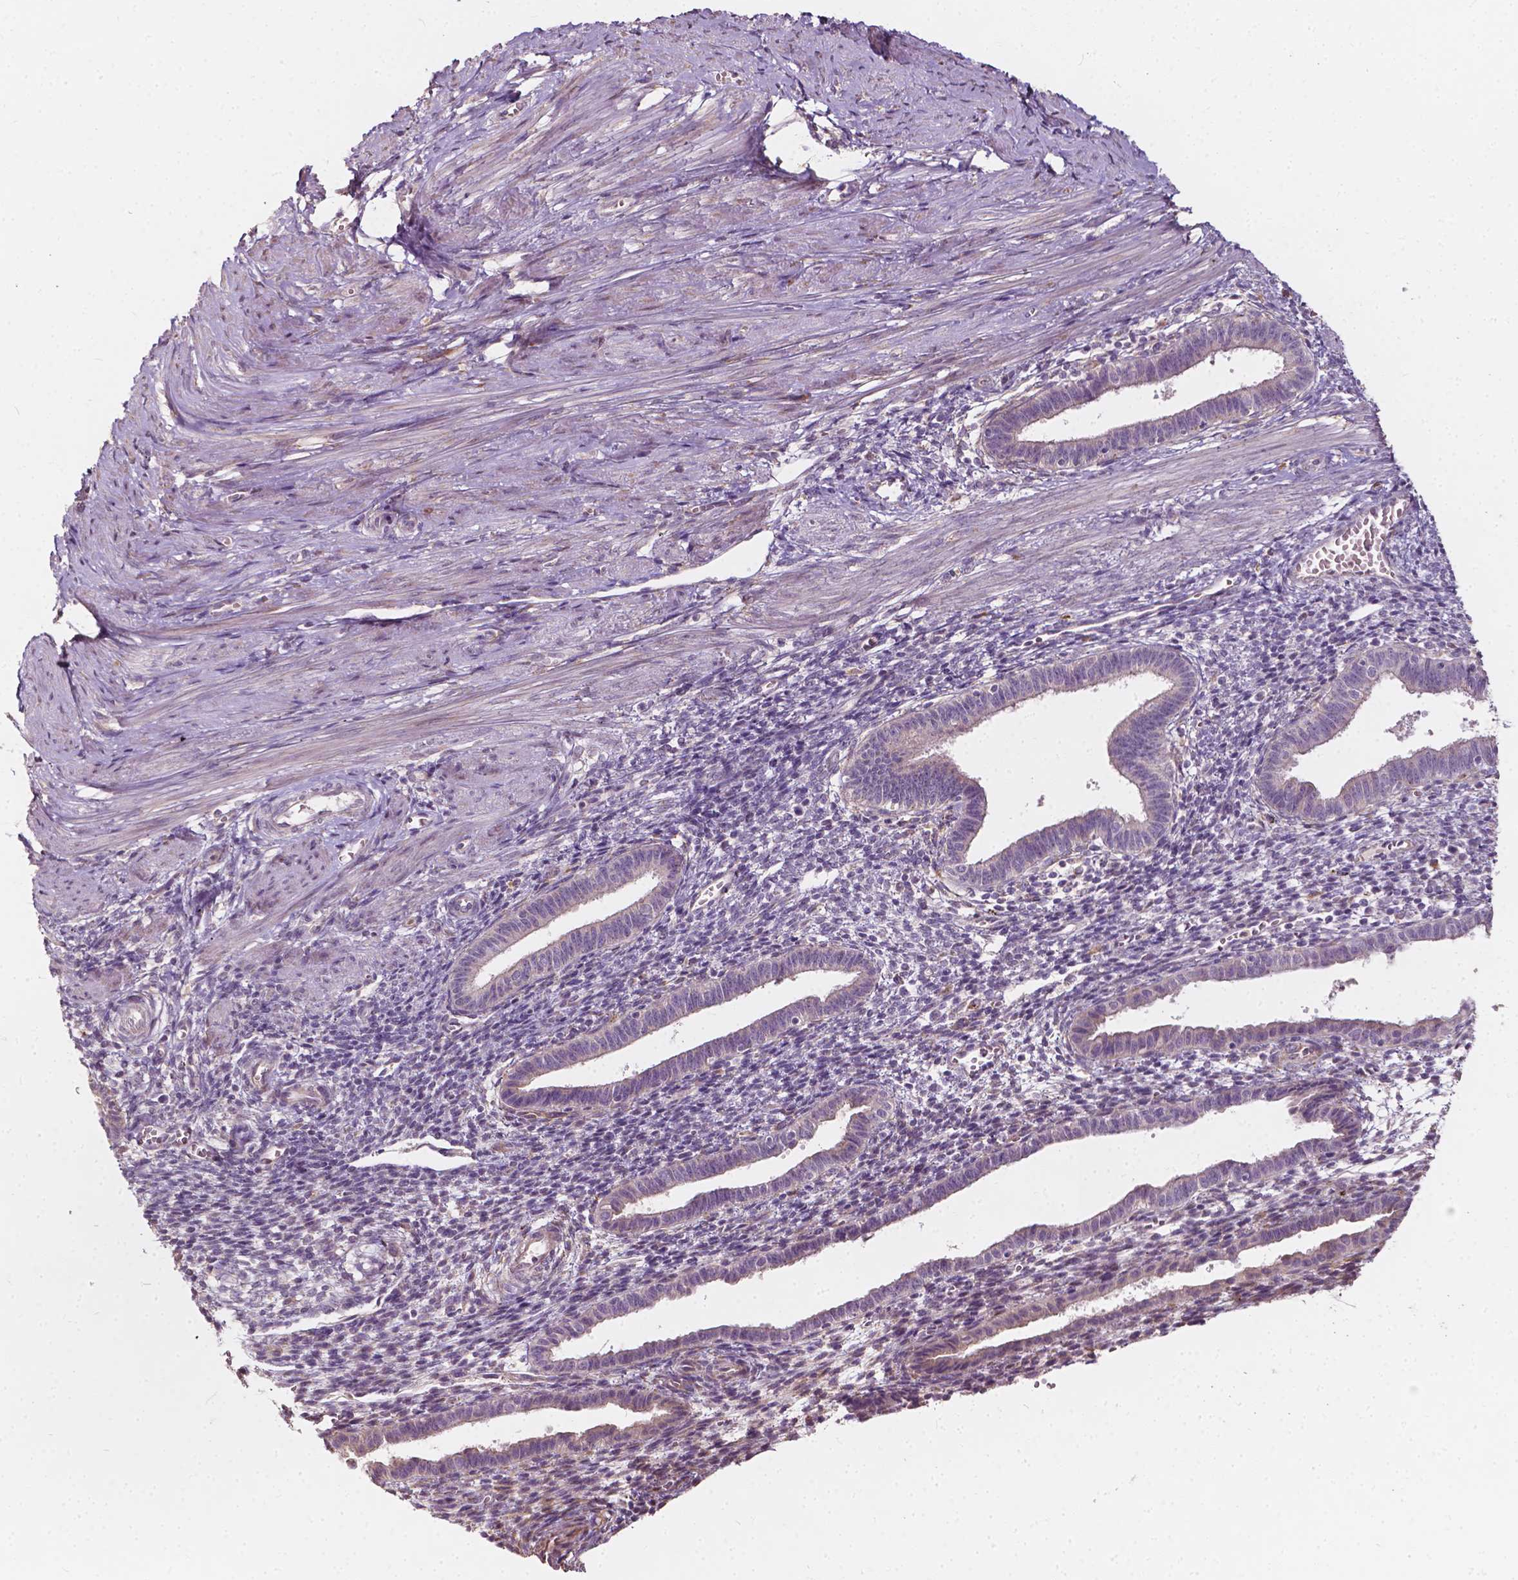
{"staining": {"intensity": "negative", "quantity": "none", "location": "none"}, "tissue": "endometrium", "cell_type": "Cells in endometrial stroma", "image_type": "normal", "snomed": [{"axis": "morphology", "description": "Normal tissue, NOS"}, {"axis": "topography", "description": "Endometrium"}], "caption": "High magnification brightfield microscopy of unremarkable endometrium stained with DAB (3,3'-diaminobenzidine) (brown) and counterstained with hematoxylin (blue): cells in endometrial stroma show no significant expression. (DAB immunohistochemistry (IHC) with hematoxylin counter stain).", "gene": "NPC1L1", "patient": {"sex": "female", "age": 37}}